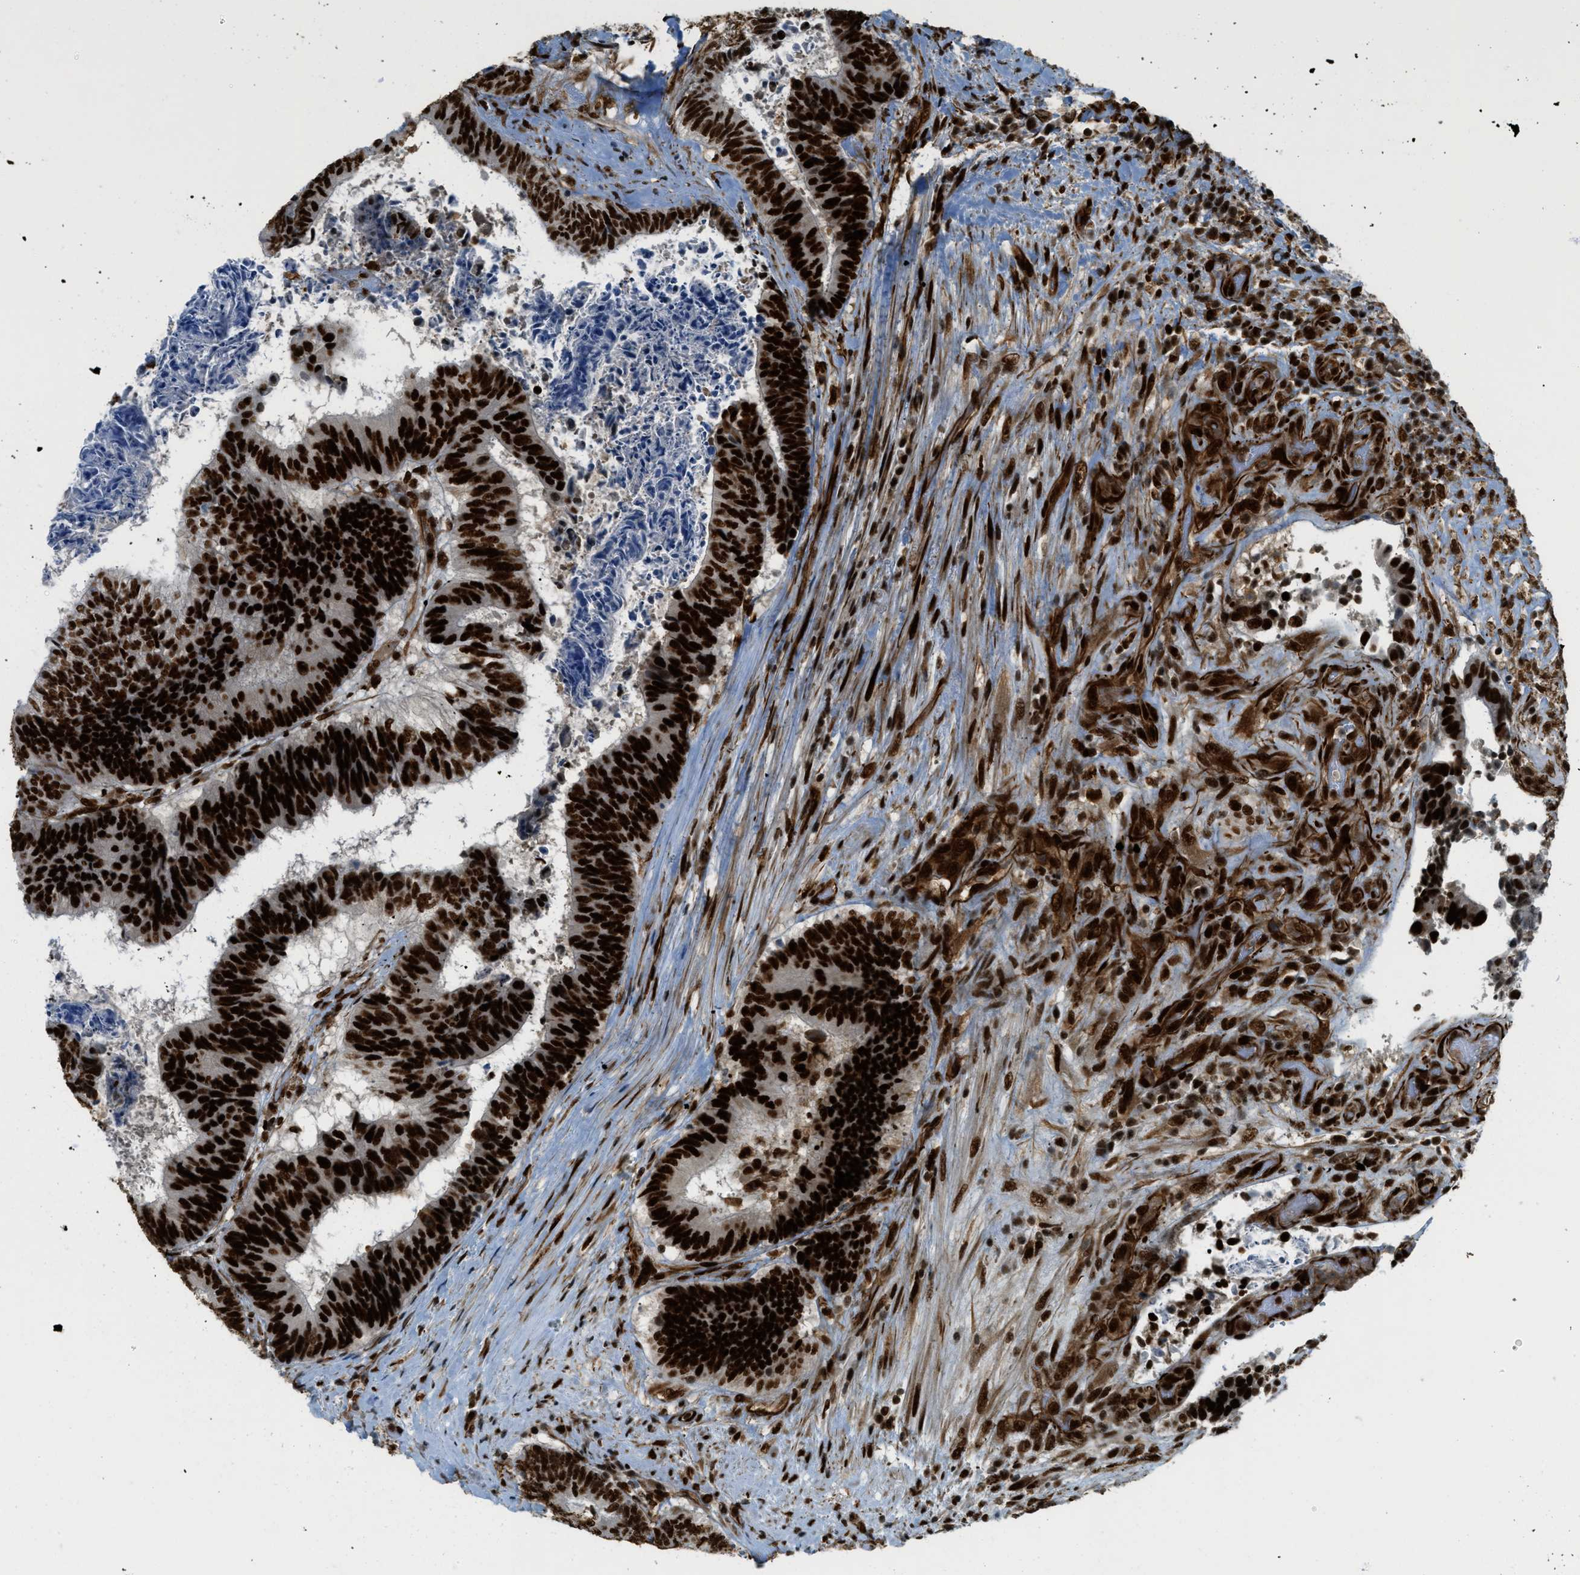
{"staining": {"intensity": "strong", "quantity": ">75%", "location": "nuclear"}, "tissue": "colorectal cancer", "cell_type": "Tumor cells", "image_type": "cancer", "snomed": [{"axis": "morphology", "description": "Adenocarcinoma, NOS"}, {"axis": "topography", "description": "Rectum"}], "caption": "Human adenocarcinoma (colorectal) stained for a protein (brown) reveals strong nuclear positive staining in approximately >75% of tumor cells.", "gene": "ZFR", "patient": {"sex": "male", "age": 72}}